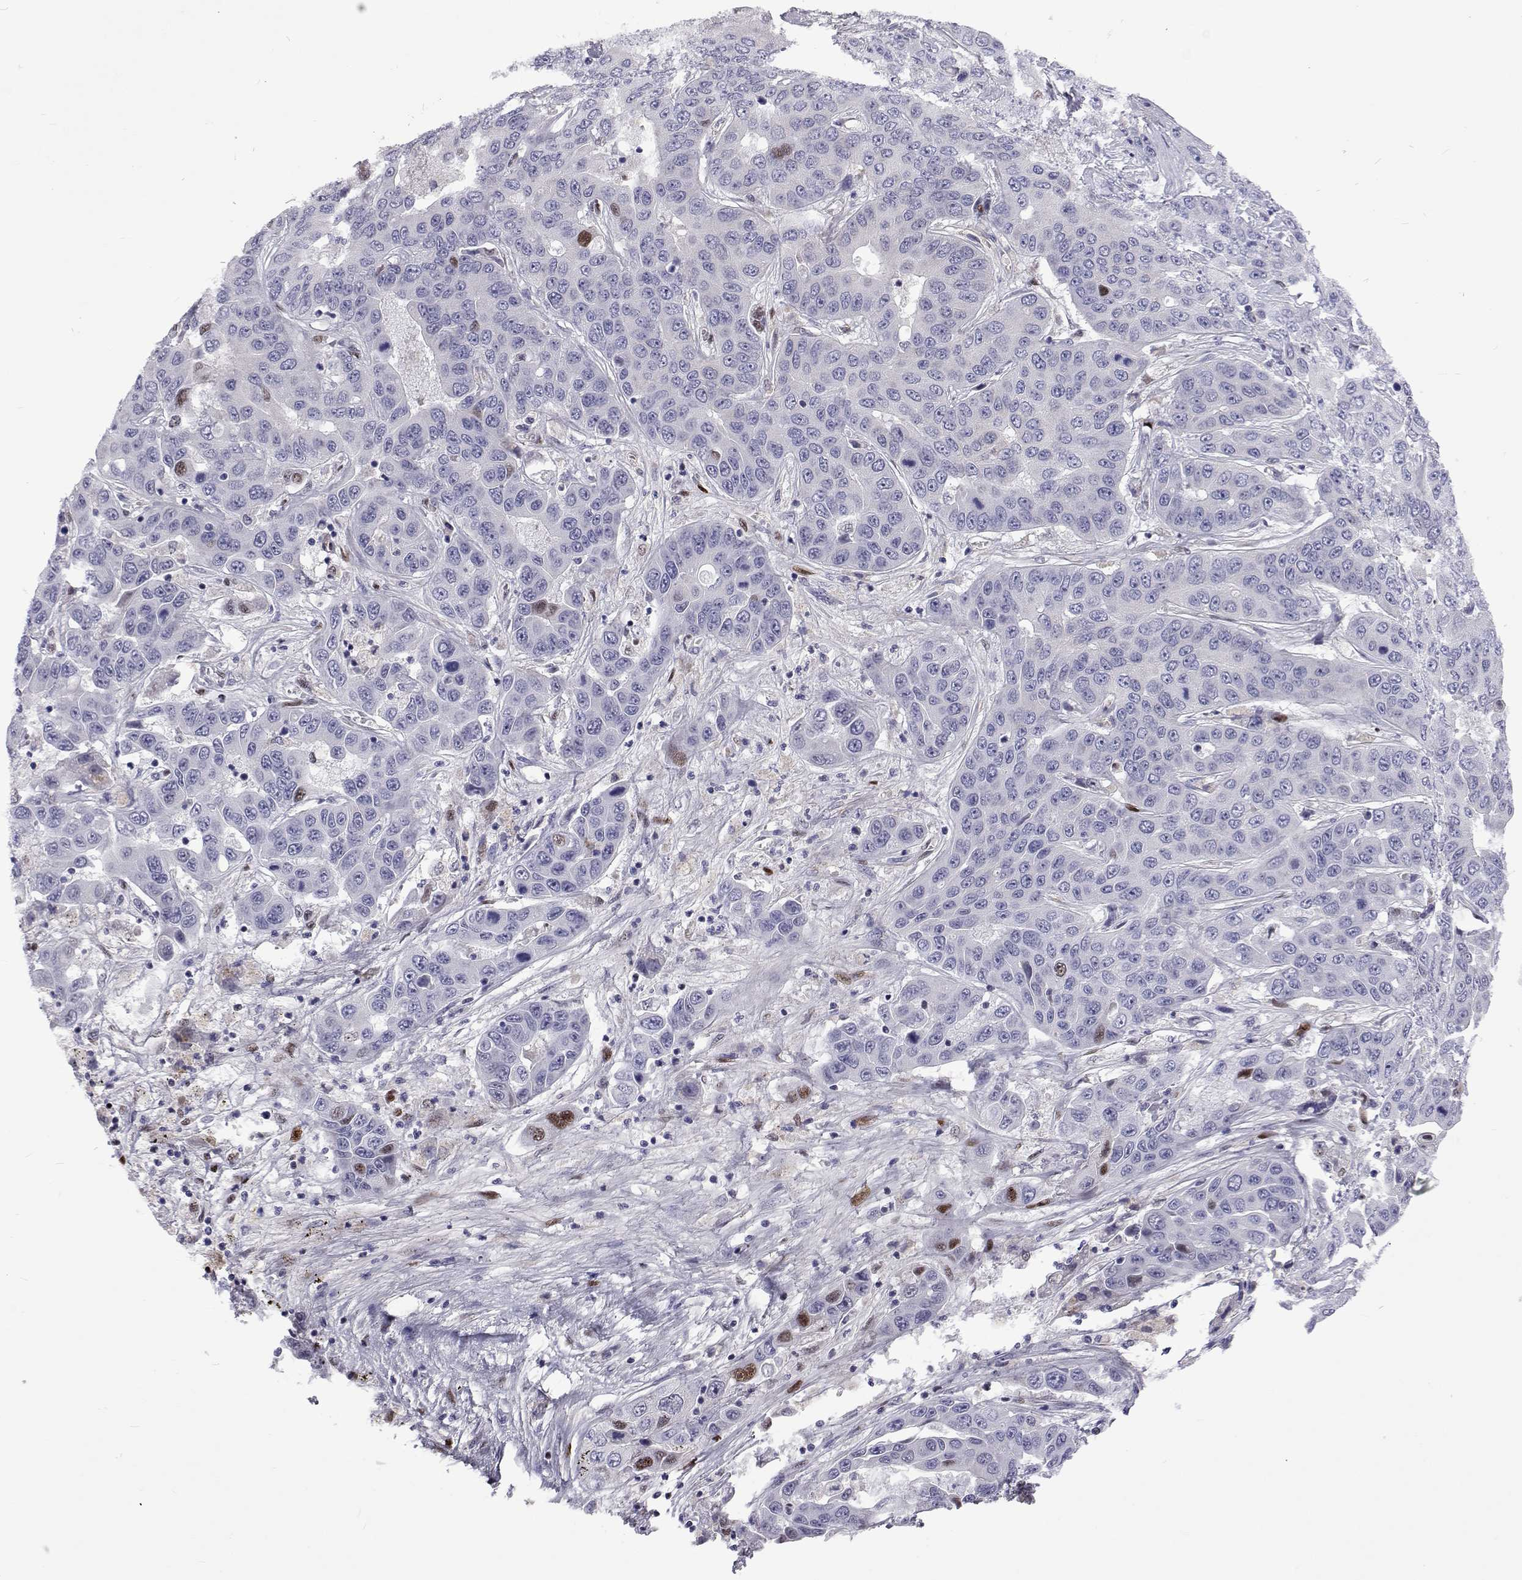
{"staining": {"intensity": "weak", "quantity": "<25%", "location": "nuclear"}, "tissue": "liver cancer", "cell_type": "Tumor cells", "image_type": "cancer", "snomed": [{"axis": "morphology", "description": "Cholangiocarcinoma"}, {"axis": "topography", "description": "Liver"}], "caption": "Immunohistochemical staining of human liver cholangiocarcinoma exhibits no significant expression in tumor cells.", "gene": "TCF15", "patient": {"sex": "female", "age": 52}}